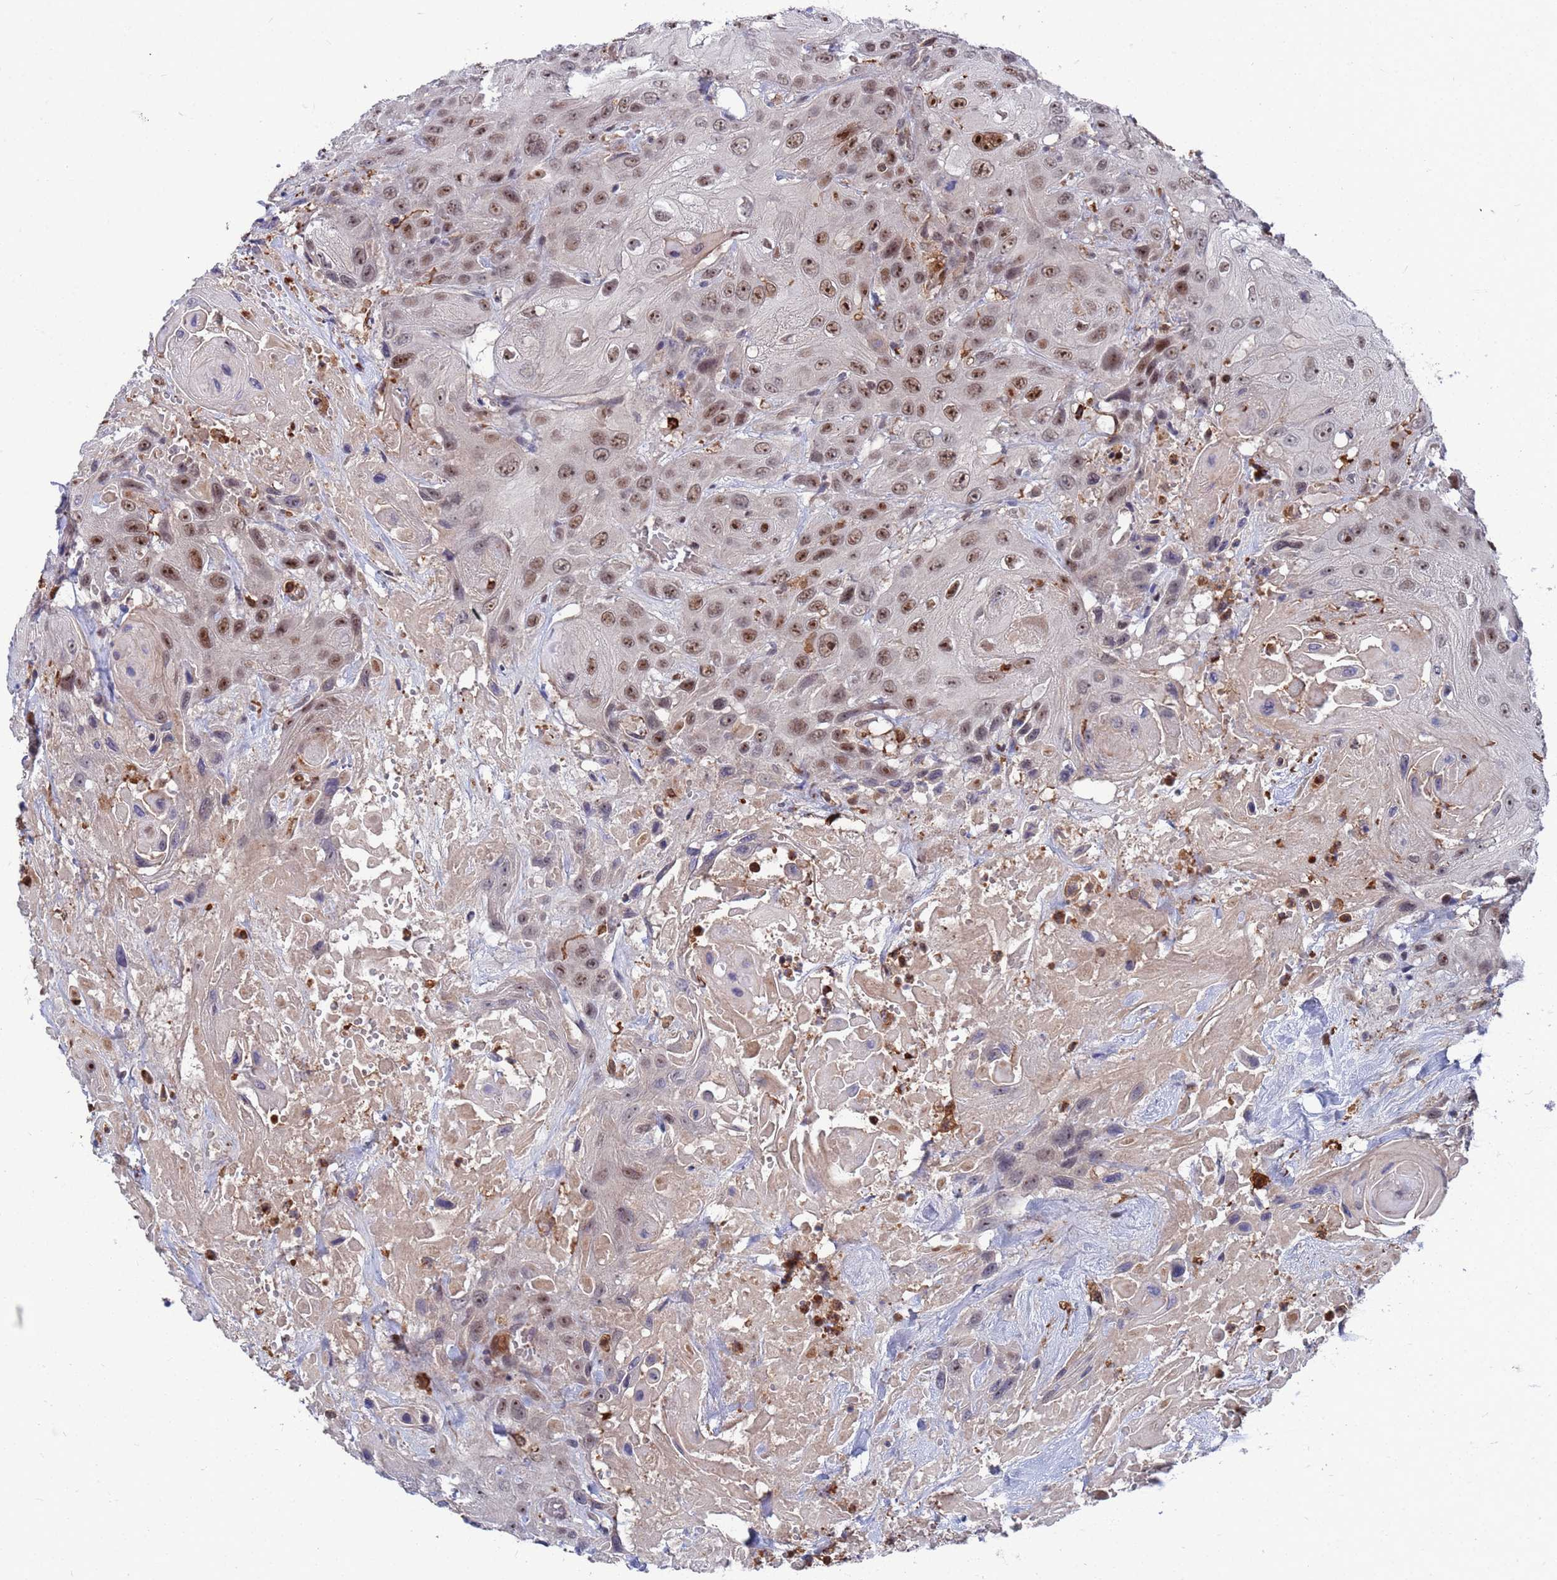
{"staining": {"intensity": "moderate", "quantity": ">75%", "location": "nuclear"}, "tissue": "head and neck cancer", "cell_type": "Tumor cells", "image_type": "cancer", "snomed": [{"axis": "morphology", "description": "Squamous cell carcinoma, NOS"}, {"axis": "topography", "description": "Head-Neck"}], "caption": "This is an image of immunohistochemistry staining of head and neck cancer (squamous cell carcinoma), which shows moderate staining in the nuclear of tumor cells.", "gene": "TMBIM6", "patient": {"sex": "male", "age": 81}}